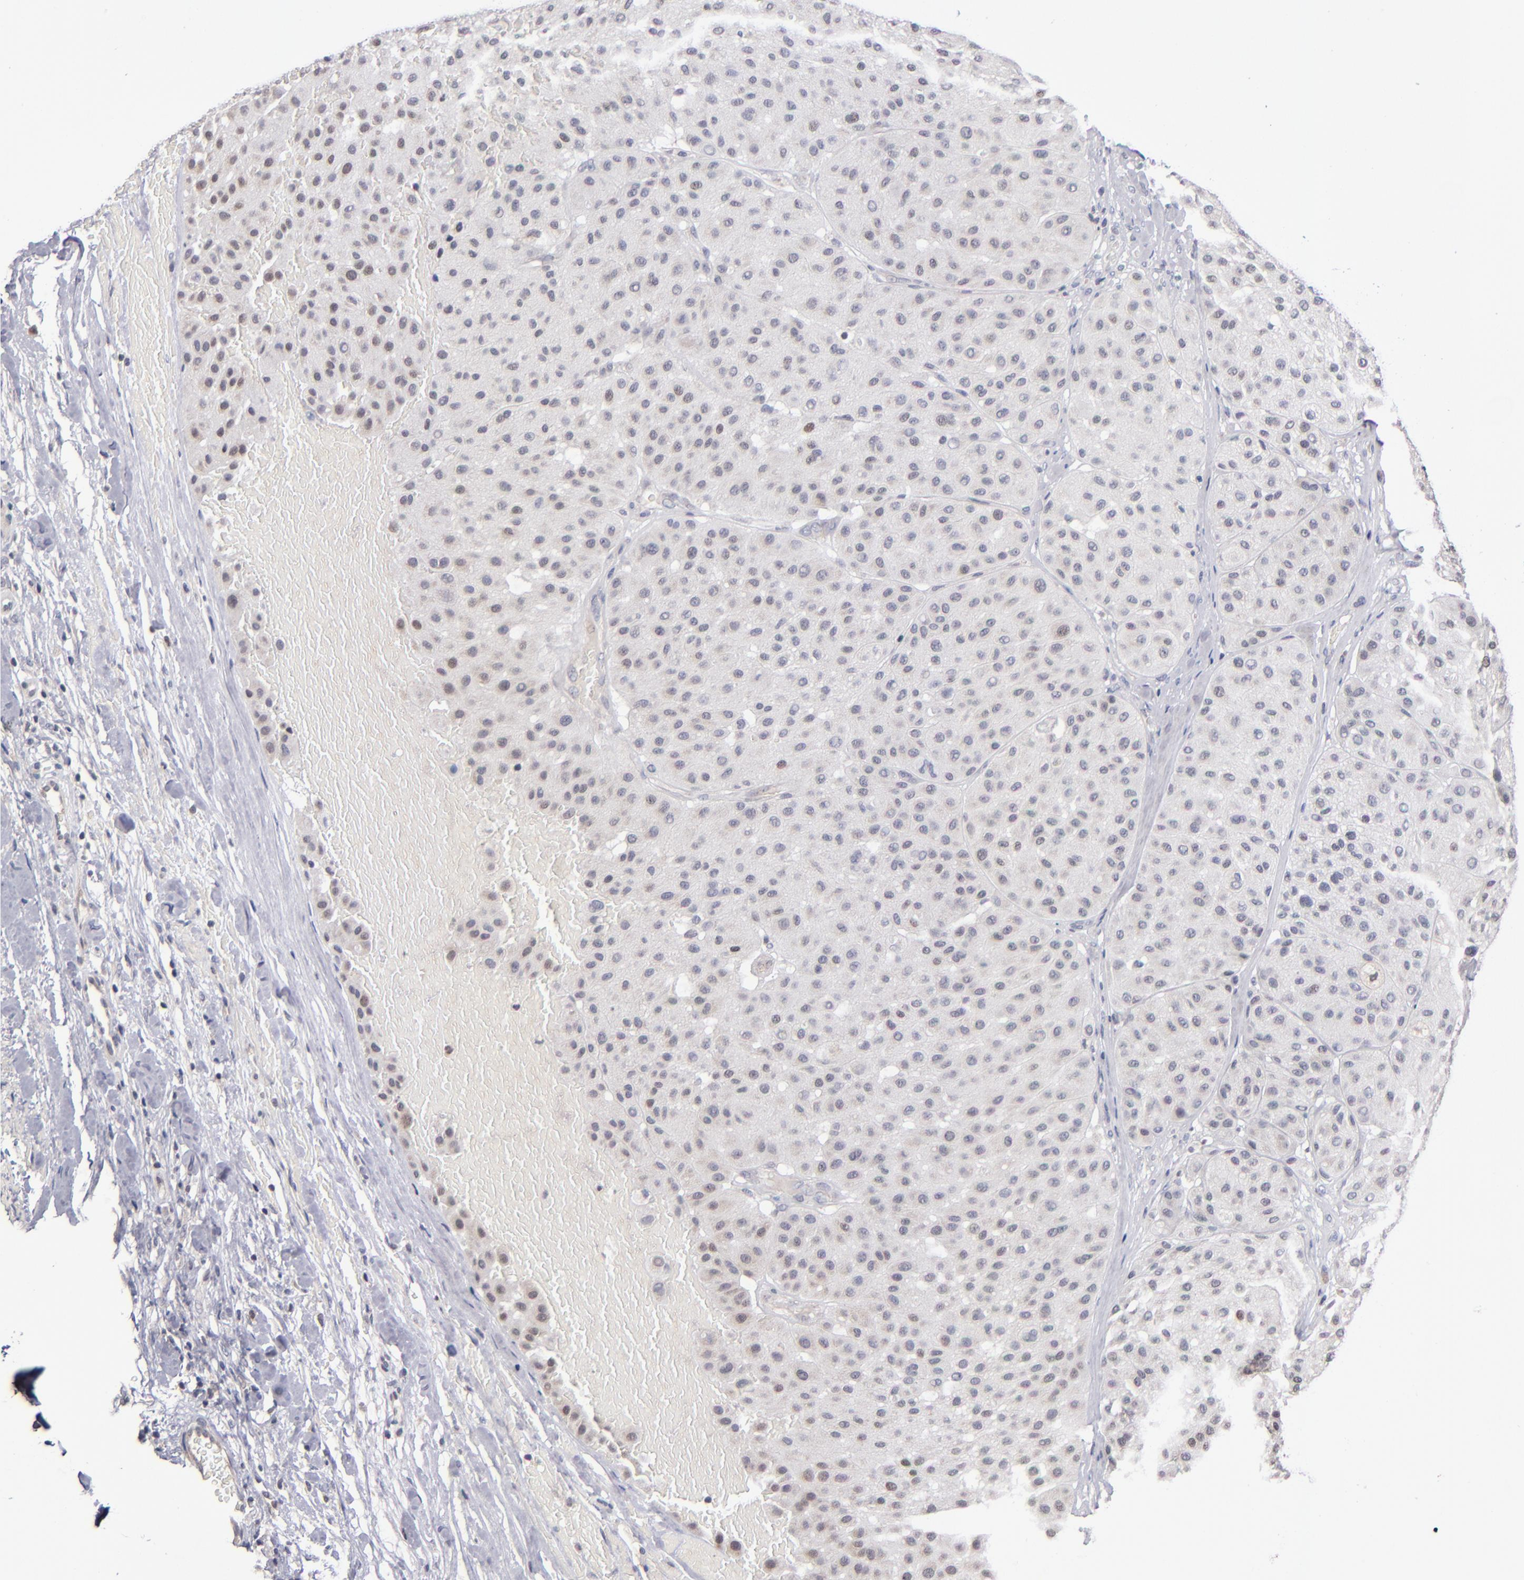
{"staining": {"intensity": "weak", "quantity": "<25%", "location": "nuclear"}, "tissue": "melanoma", "cell_type": "Tumor cells", "image_type": "cancer", "snomed": [{"axis": "morphology", "description": "Normal tissue, NOS"}, {"axis": "morphology", "description": "Malignant melanoma, Metastatic site"}, {"axis": "topography", "description": "Skin"}], "caption": "Tumor cells show no significant protein staining in malignant melanoma (metastatic site).", "gene": "ODF2", "patient": {"sex": "male", "age": 41}}